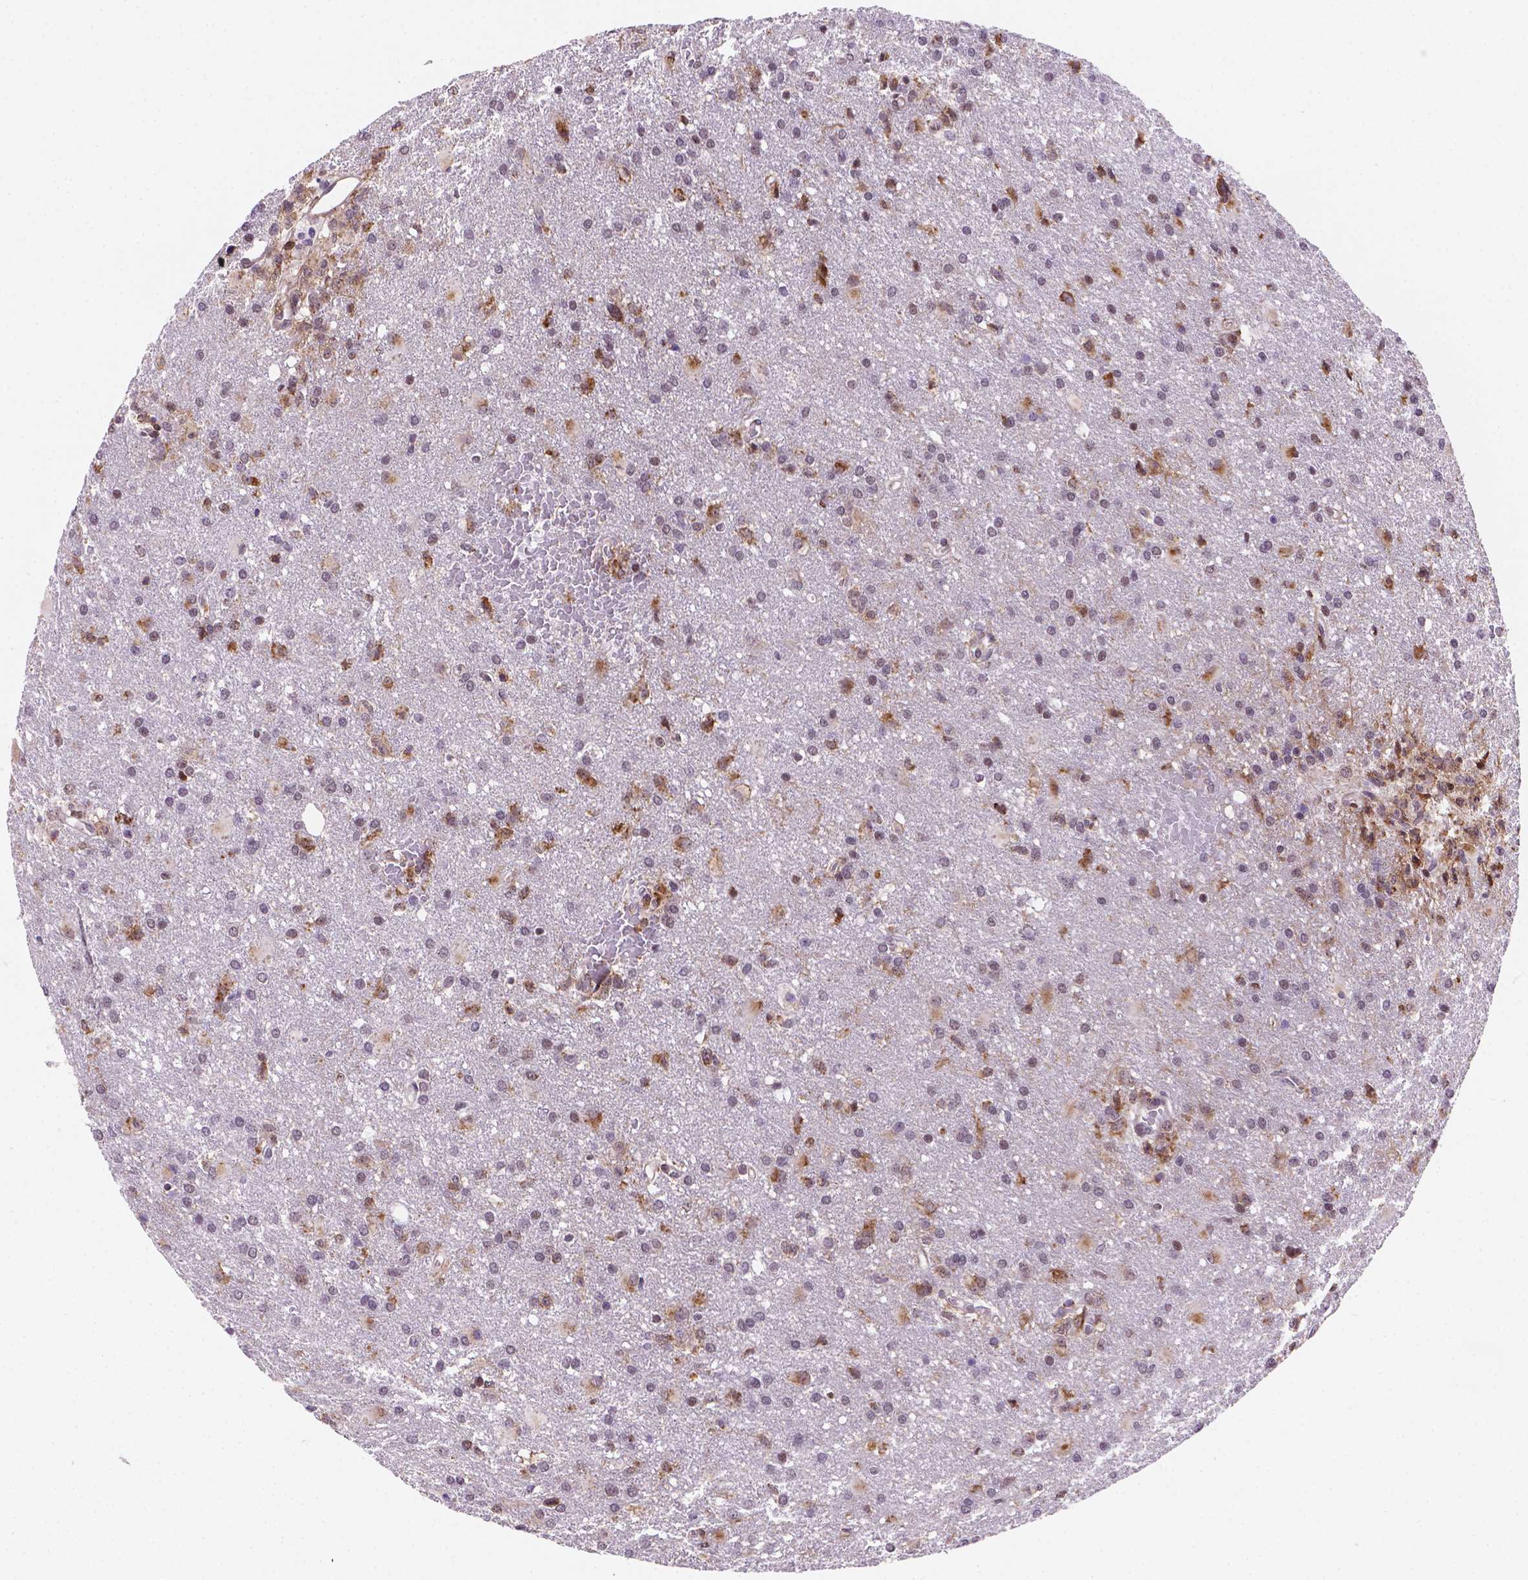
{"staining": {"intensity": "moderate", "quantity": "<25%", "location": "cytoplasmic/membranous"}, "tissue": "glioma", "cell_type": "Tumor cells", "image_type": "cancer", "snomed": [{"axis": "morphology", "description": "Glioma, malignant, High grade"}, {"axis": "topography", "description": "Brain"}], "caption": "There is low levels of moderate cytoplasmic/membranous expression in tumor cells of malignant glioma (high-grade), as demonstrated by immunohistochemical staining (brown color).", "gene": "FNIP1", "patient": {"sex": "male", "age": 68}}